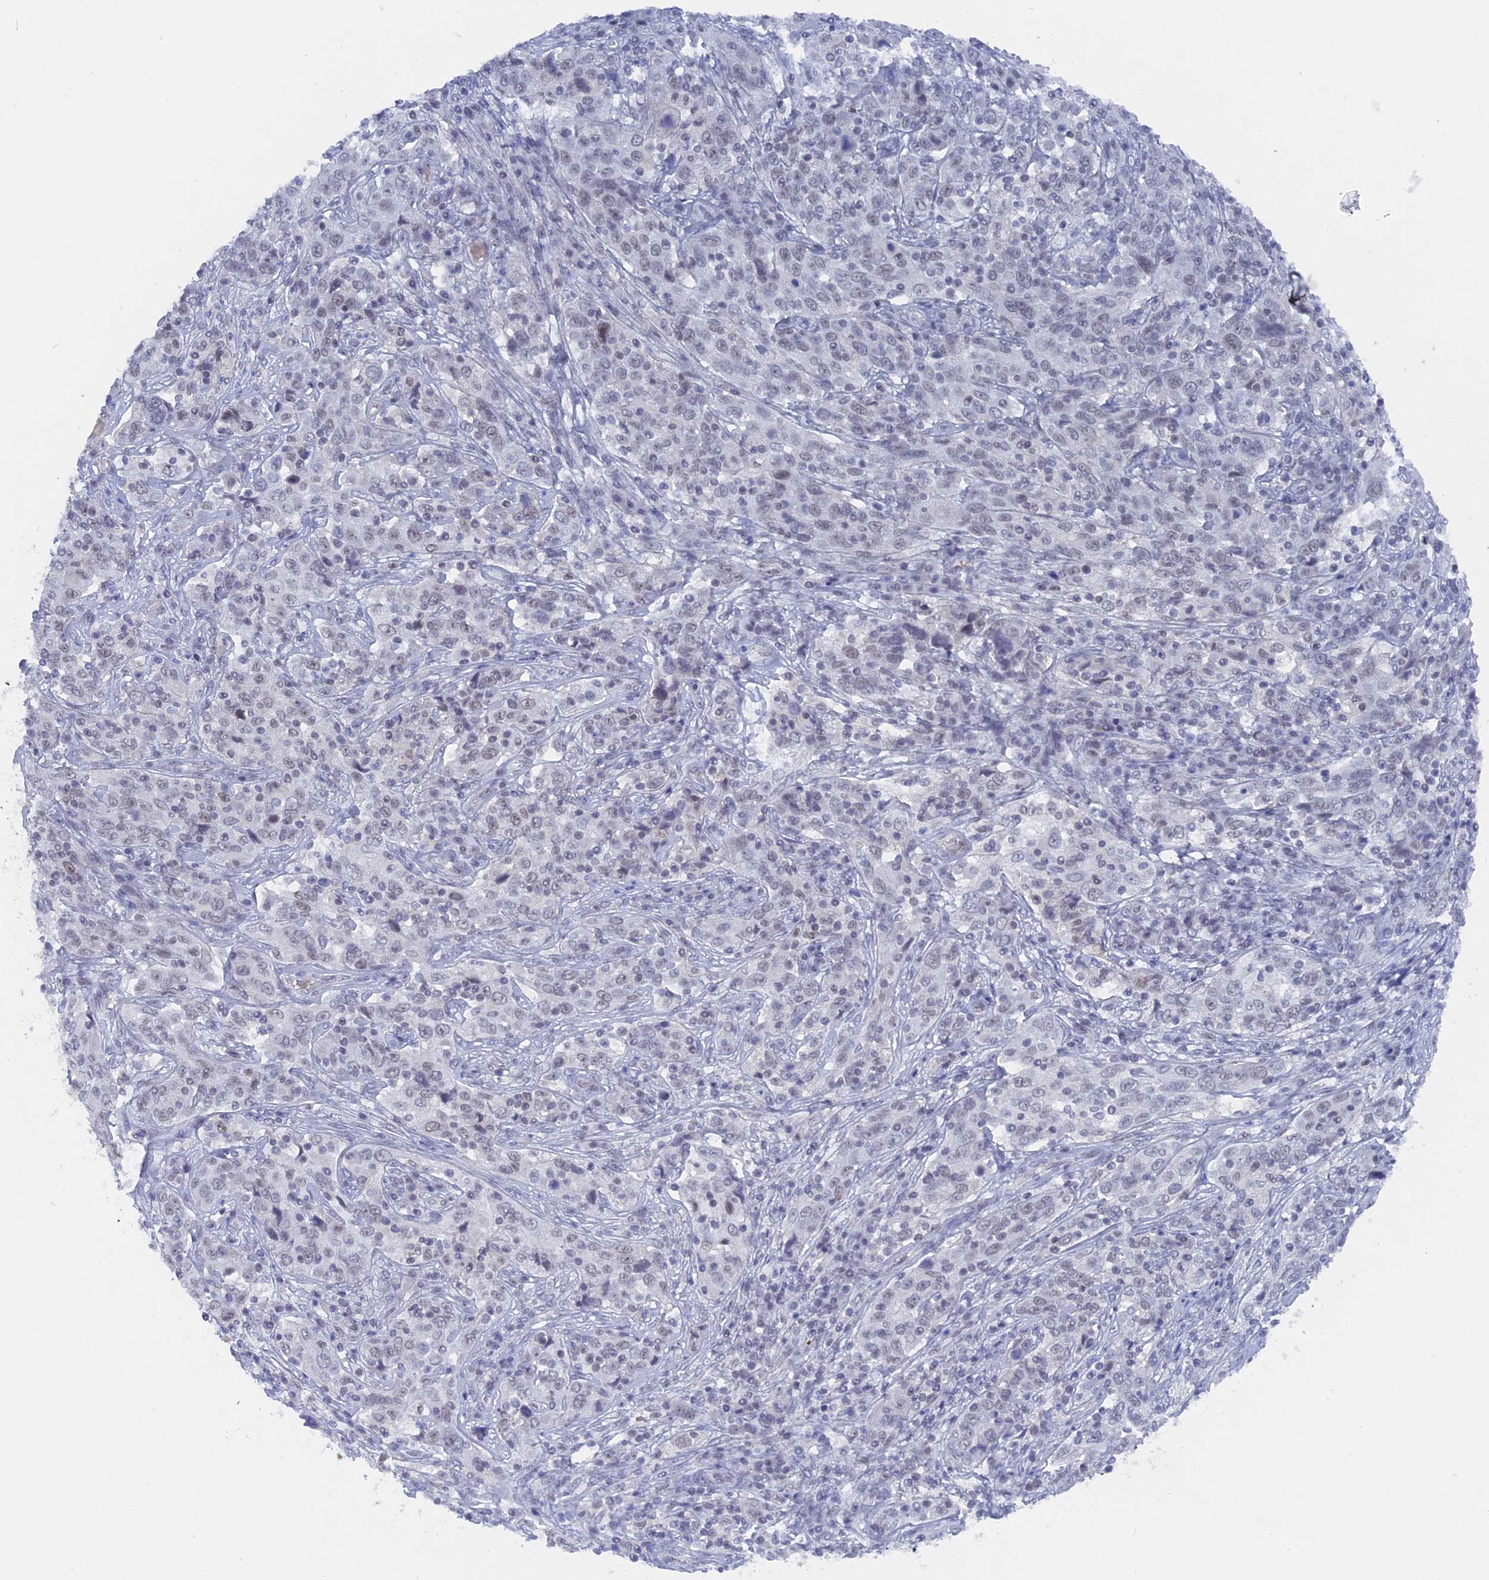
{"staining": {"intensity": "weak", "quantity": "<25%", "location": "nuclear"}, "tissue": "cervical cancer", "cell_type": "Tumor cells", "image_type": "cancer", "snomed": [{"axis": "morphology", "description": "Squamous cell carcinoma, NOS"}, {"axis": "topography", "description": "Cervix"}], "caption": "The photomicrograph shows no staining of tumor cells in squamous cell carcinoma (cervical). Nuclei are stained in blue.", "gene": "BRD2", "patient": {"sex": "female", "age": 46}}